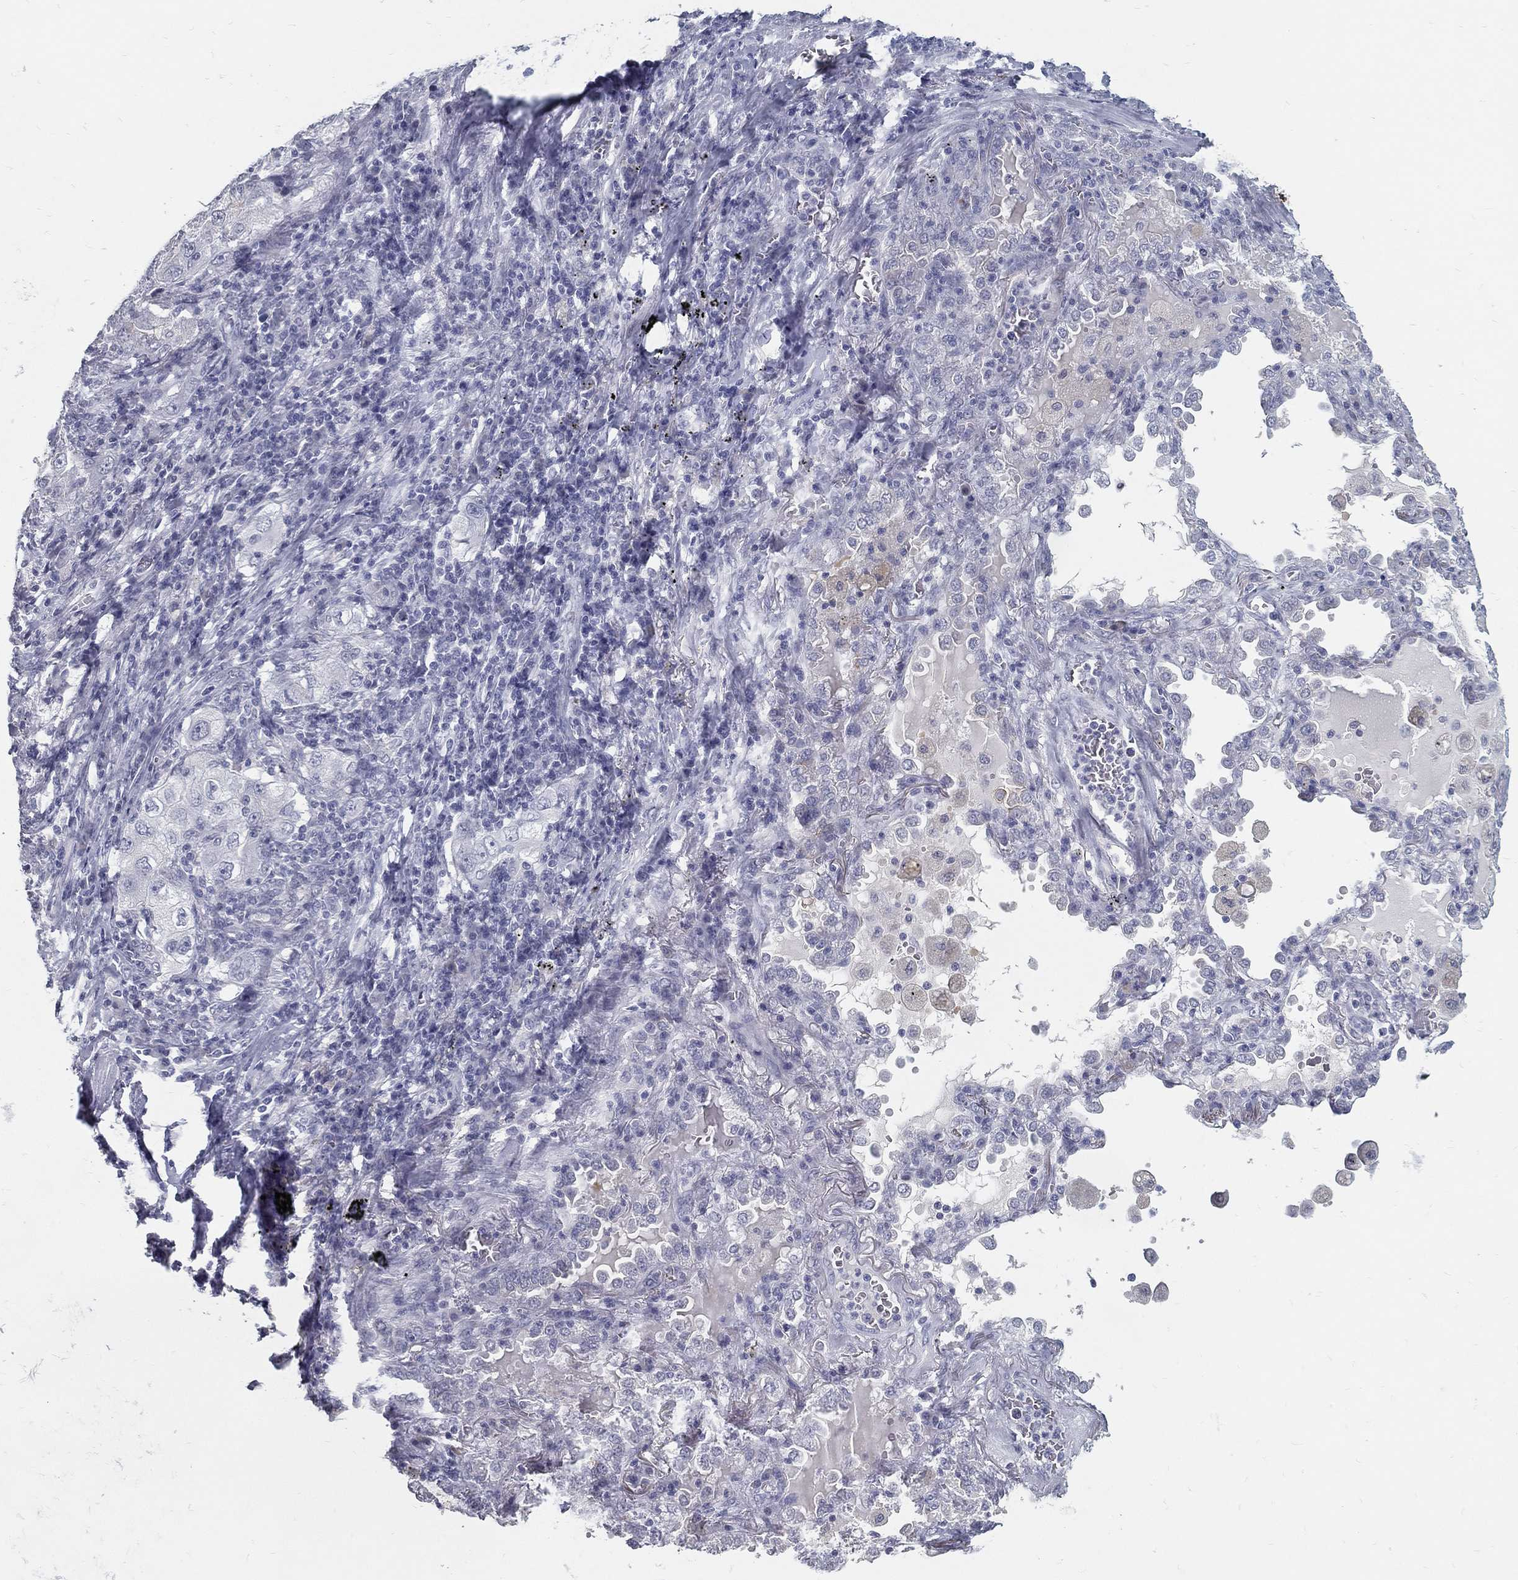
{"staining": {"intensity": "negative", "quantity": "none", "location": "none"}, "tissue": "lung cancer", "cell_type": "Tumor cells", "image_type": "cancer", "snomed": [{"axis": "morphology", "description": "Adenocarcinoma, NOS"}, {"axis": "topography", "description": "Lung"}], "caption": "Immunohistochemical staining of lung adenocarcinoma exhibits no significant expression in tumor cells. (DAB (3,3'-diaminobenzidine) immunohistochemistry (IHC) visualized using brightfield microscopy, high magnification).", "gene": "ACE2", "patient": {"sex": "female", "age": 61}}